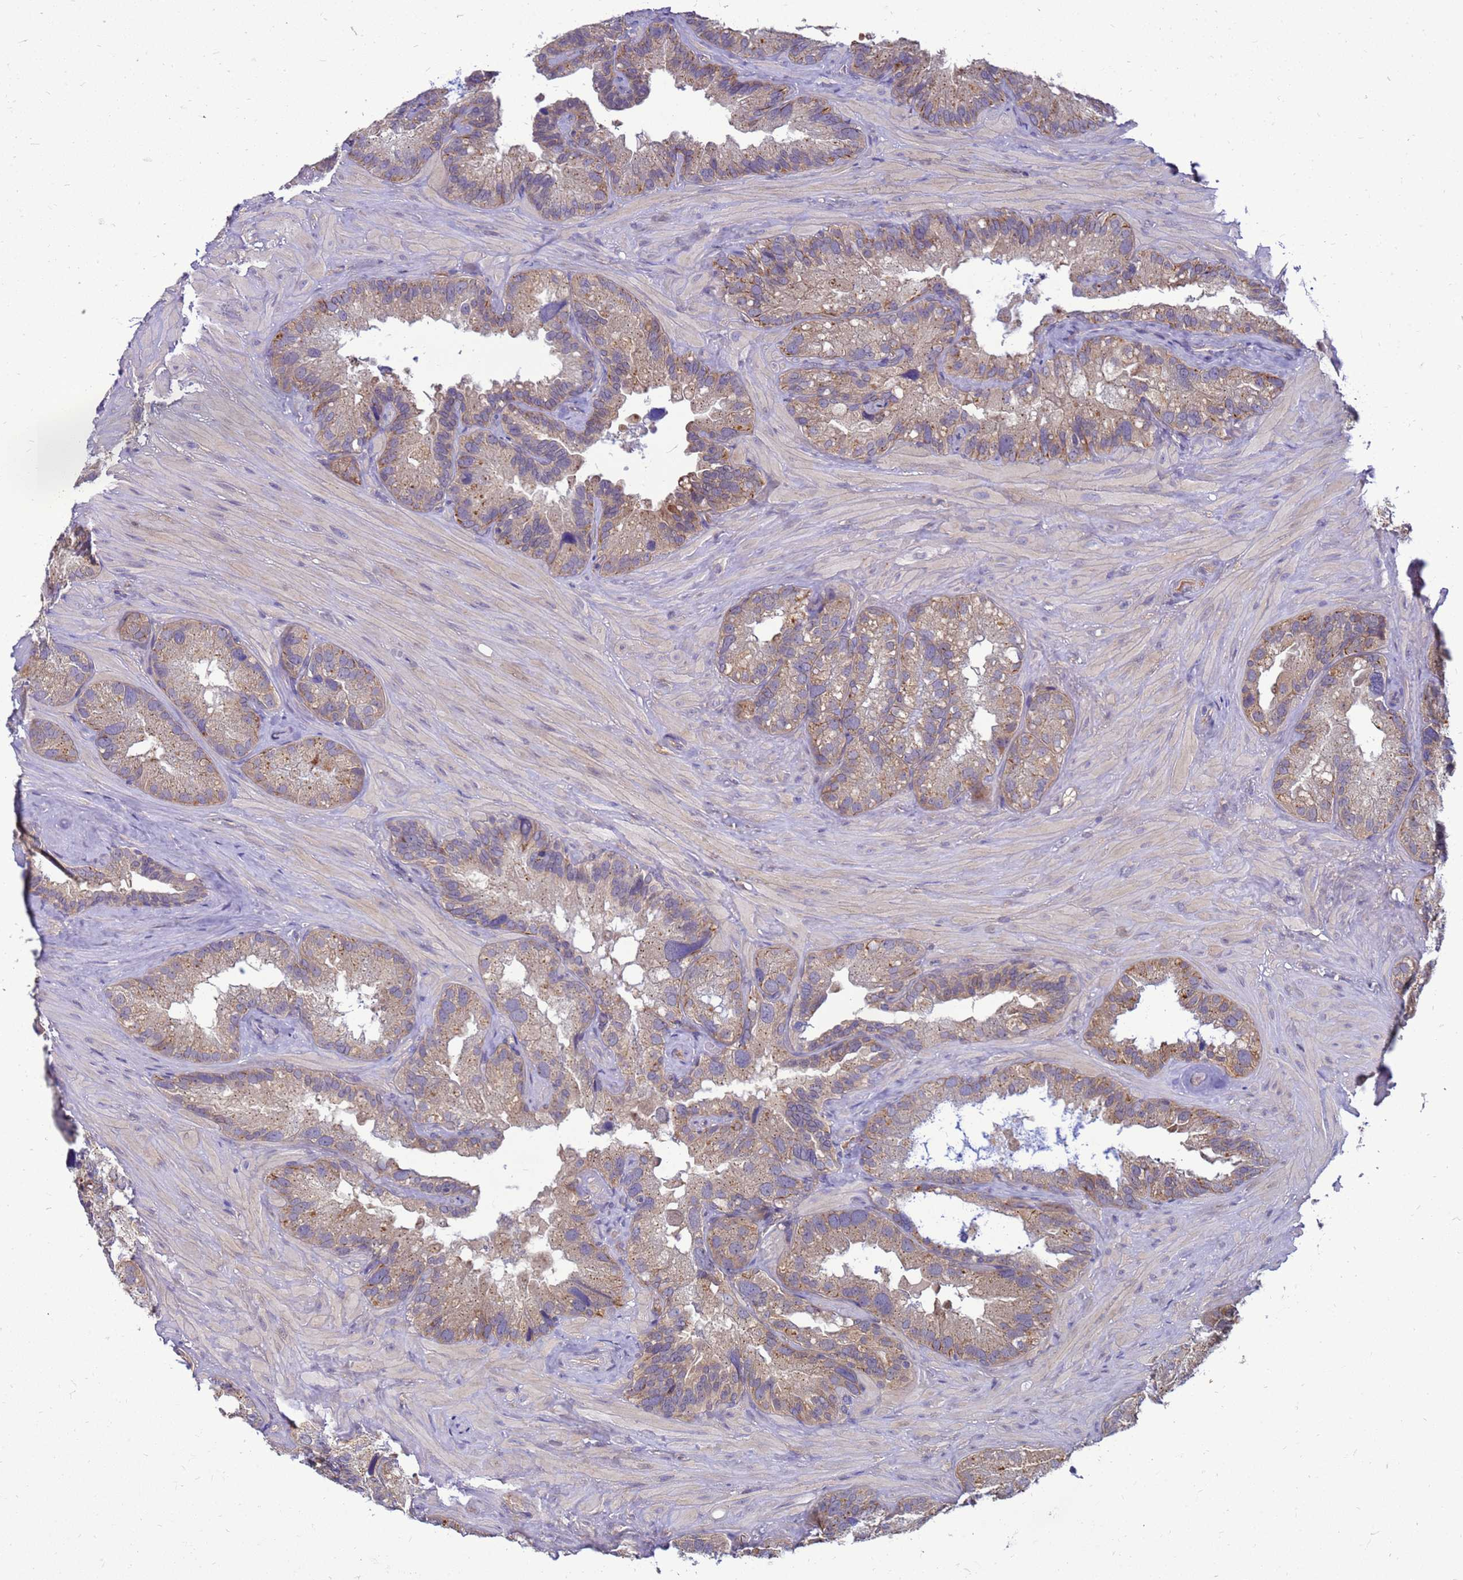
{"staining": {"intensity": "weak", "quantity": "25%-75%", "location": "cytoplasmic/membranous"}, "tissue": "seminal vesicle", "cell_type": "Glandular cells", "image_type": "normal", "snomed": [{"axis": "morphology", "description": "Normal tissue, NOS"}, {"axis": "topography", "description": "Prostate"}, {"axis": "topography", "description": "Seminal veicle"}], "caption": "The histopathology image reveals staining of unremarkable seminal vesicle, revealing weak cytoplasmic/membranous protein expression (brown color) within glandular cells. (IHC, brightfield microscopy, high magnification).", "gene": "ENOPH1", "patient": {"sex": "male", "age": 68}}